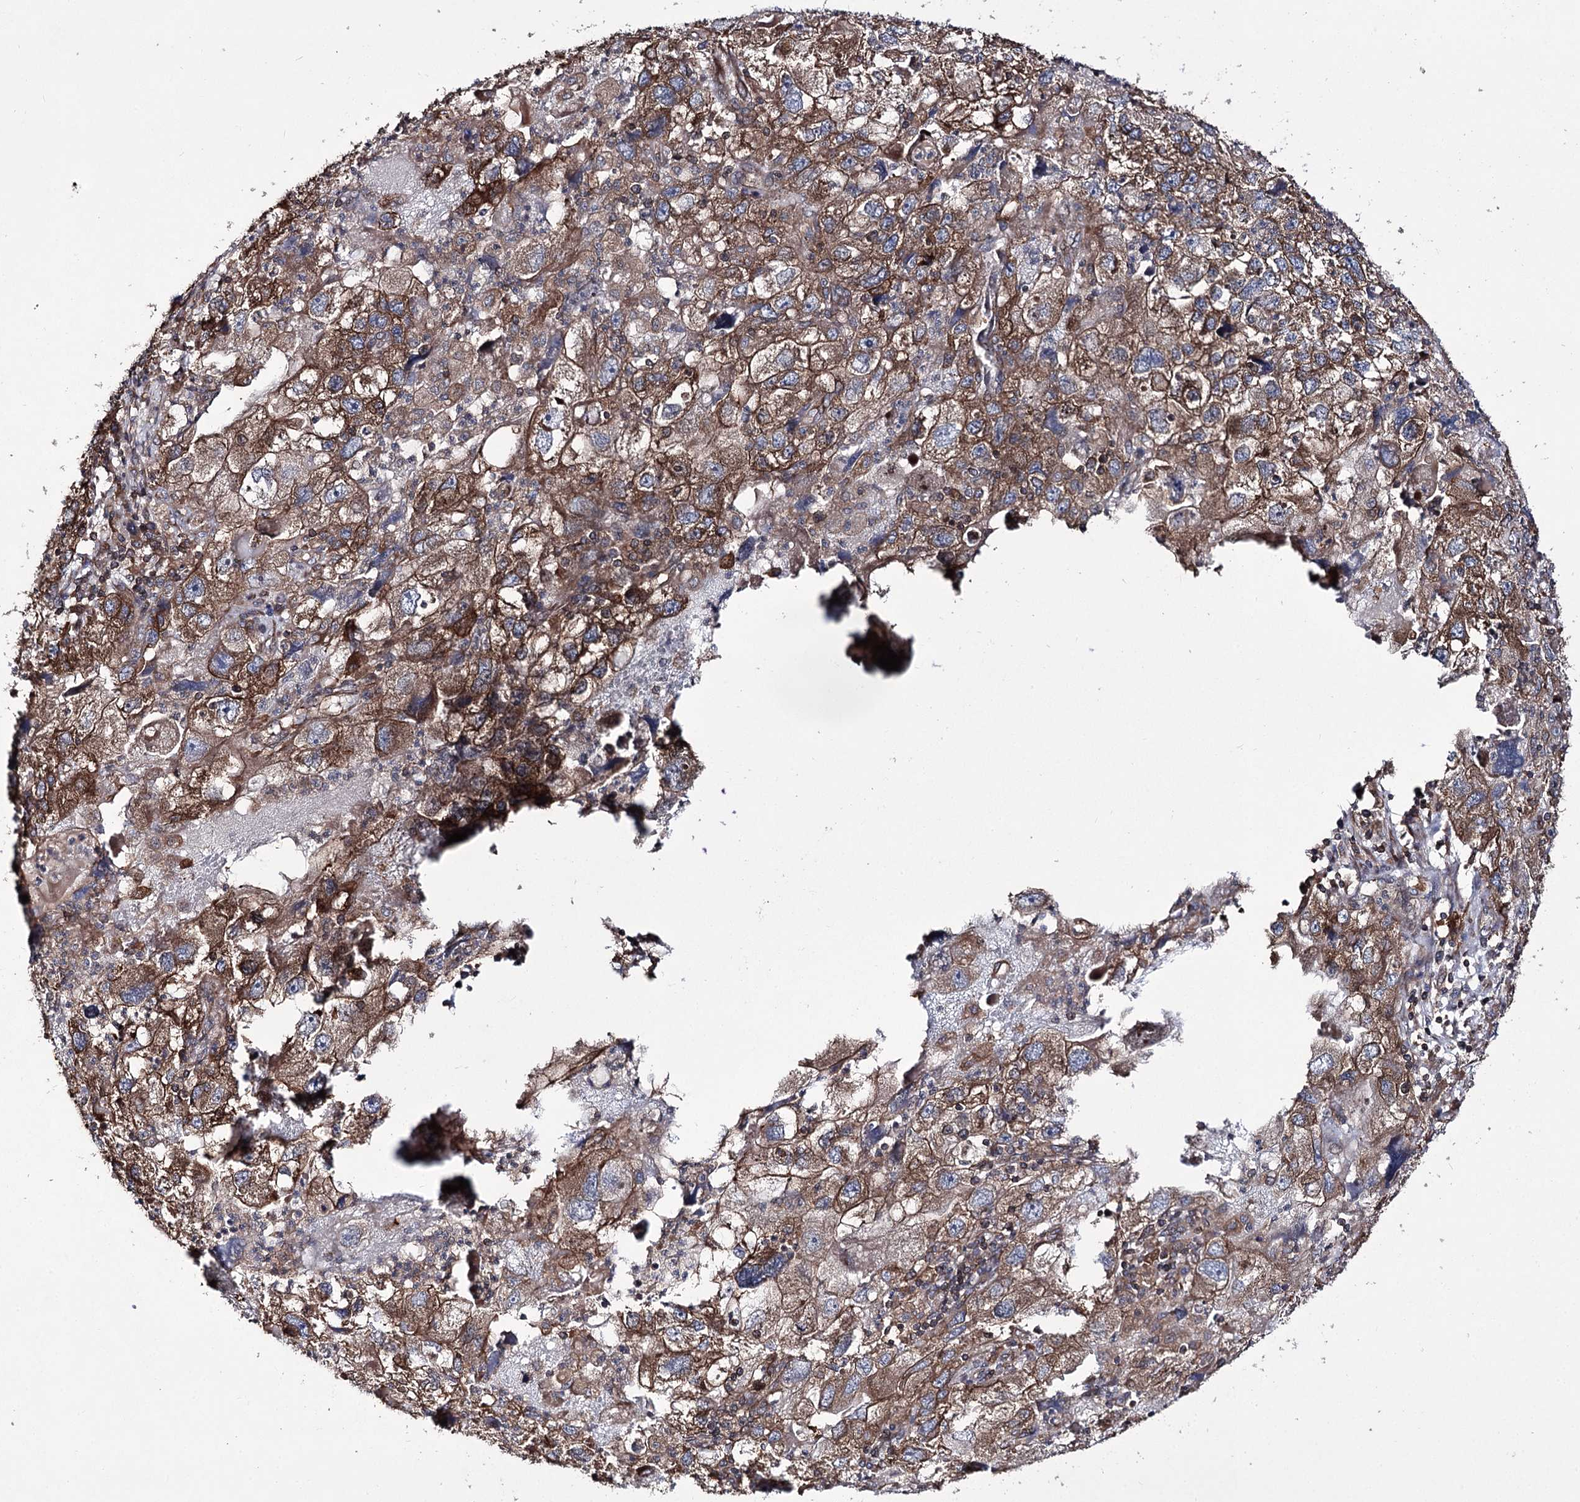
{"staining": {"intensity": "moderate", "quantity": ">75%", "location": "cytoplasmic/membranous"}, "tissue": "endometrial cancer", "cell_type": "Tumor cells", "image_type": "cancer", "snomed": [{"axis": "morphology", "description": "Adenocarcinoma, NOS"}, {"axis": "topography", "description": "Endometrium"}], "caption": "An image of human endometrial cancer stained for a protein displays moderate cytoplasmic/membranous brown staining in tumor cells. Using DAB (brown) and hematoxylin (blue) stains, captured at high magnification using brightfield microscopy.", "gene": "DHX29", "patient": {"sex": "female", "age": 49}}